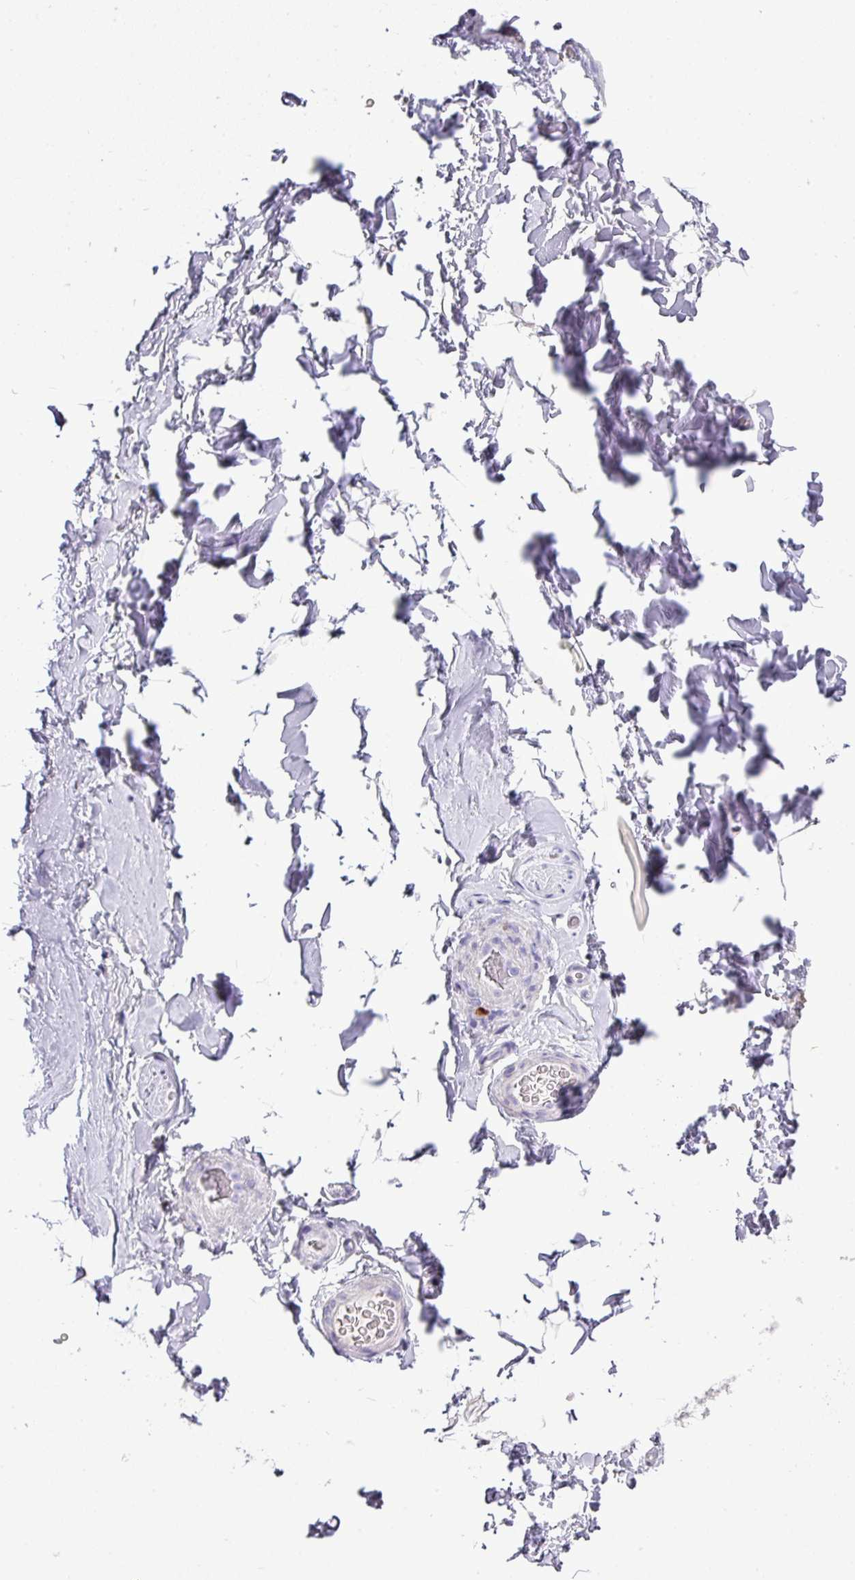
{"staining": {"intensity": "negative", "quantity": "none", "location": "none"}, "tissue": "adipose tissue", "cell_type": "Adipocytes", "image_type": "normal", "snomed": [{"axis": "morphology", "description": "Normal tissue, NOS"}, {"axis": "topography", "description": "Vascular tissue"}, {"axis": "topography", "description": "Peripheral nerve tissue"}], "caption": "This is an IHC photomicrograph of unremarkable human adipose tissue. There is no staining in adipocytes.", "gene": "BCL11A", "patient": {"sex": "male", "age": 41}}